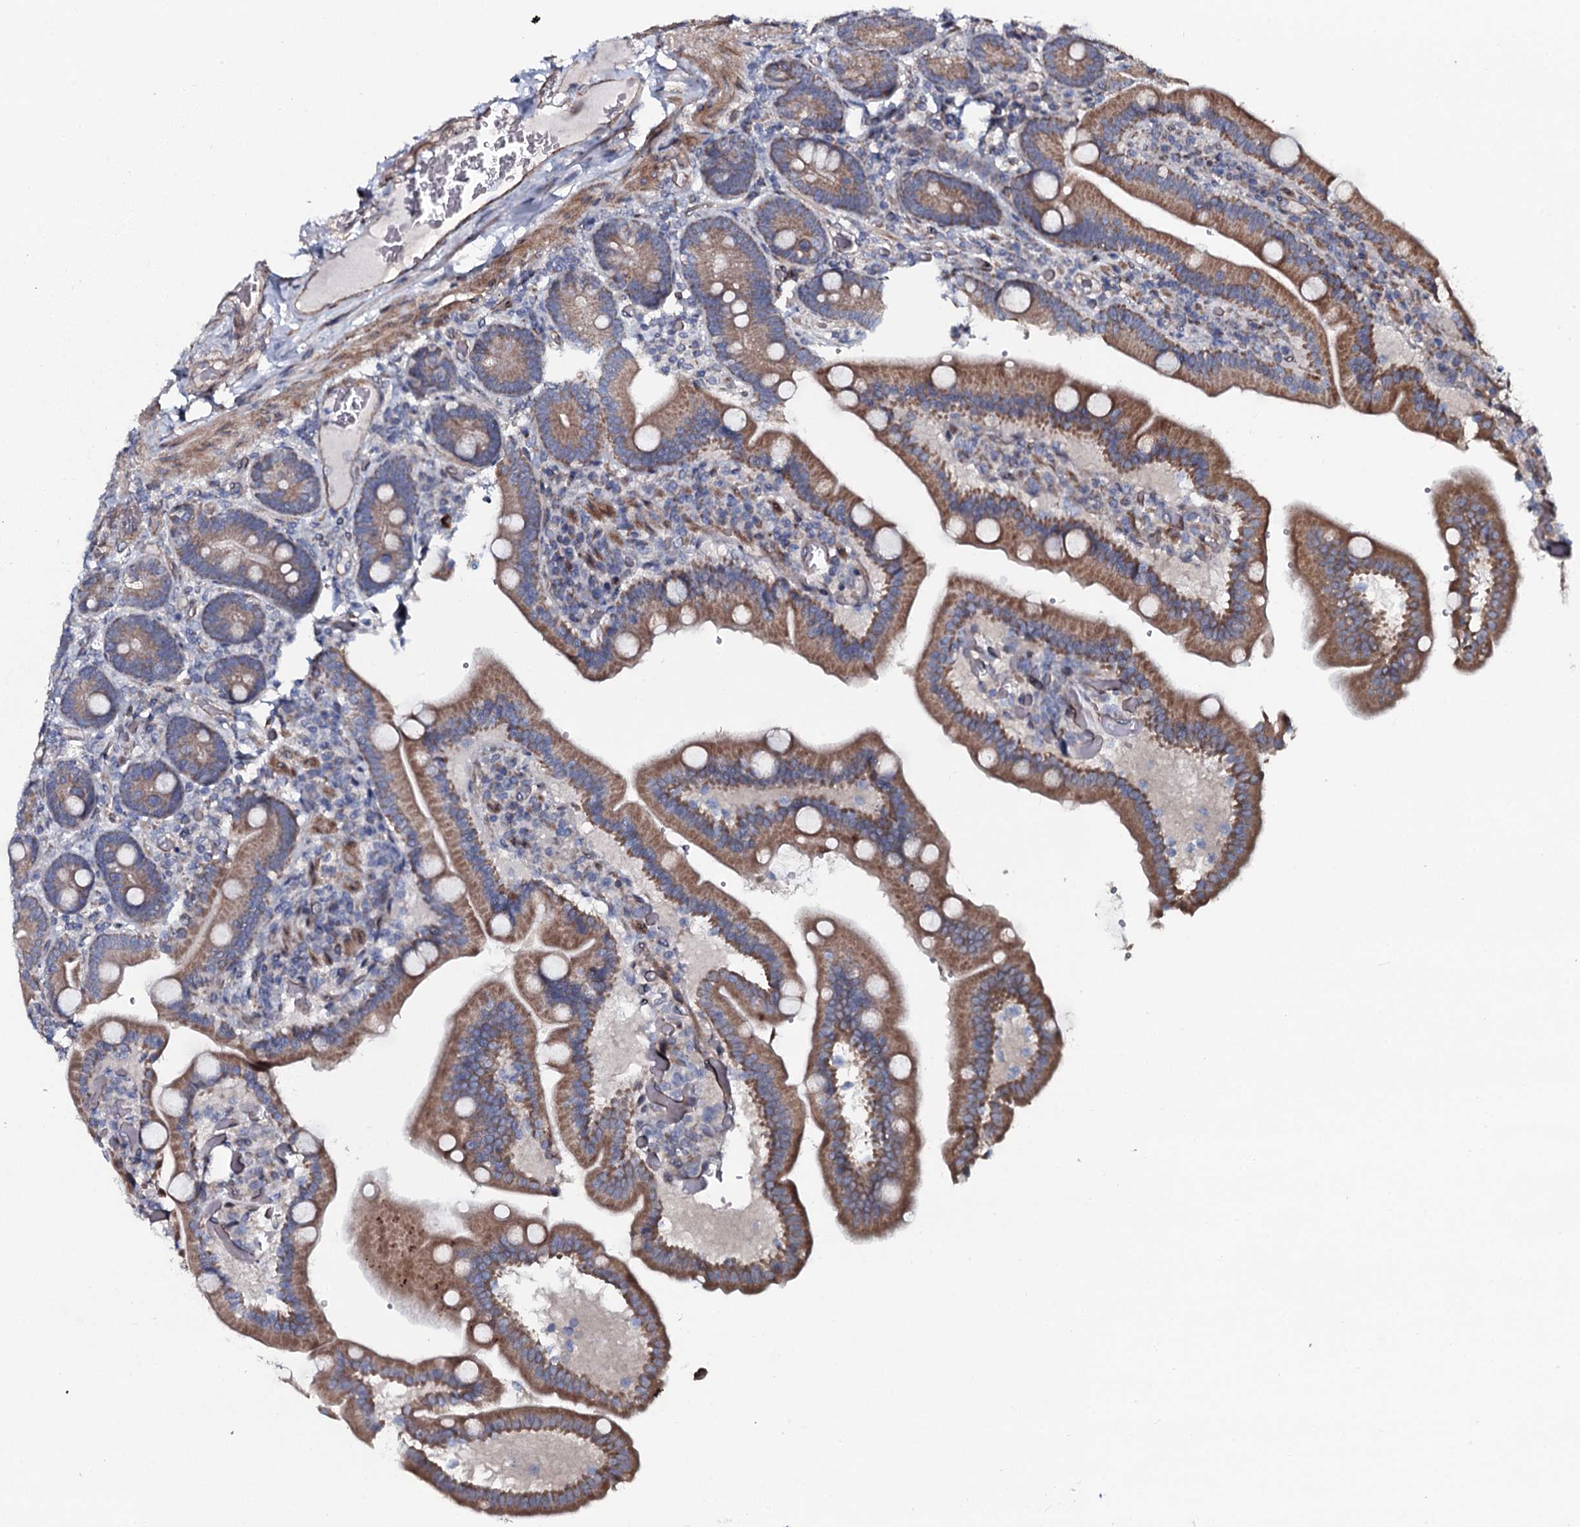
{"staining": {"intensity": "moderate", "quantity": ">75%", "location": "cytoplasmic/membranous"}, "tissue": "duodenum", "cell_type": "Glandular cells", "image_type": "normal", "snomed": [{"axis": "morphology", "description": "Normal tissue, NOS"}, {"axis": "topography", "description": "Duodenum"}], "caption": "A histopathology image of human duodenum stained for a protein displays moderate cytoplasmic/membranous brown staining in glandular cells.", "gene": "KCTD4", "patient": {"sex": "female", "age": 62}}